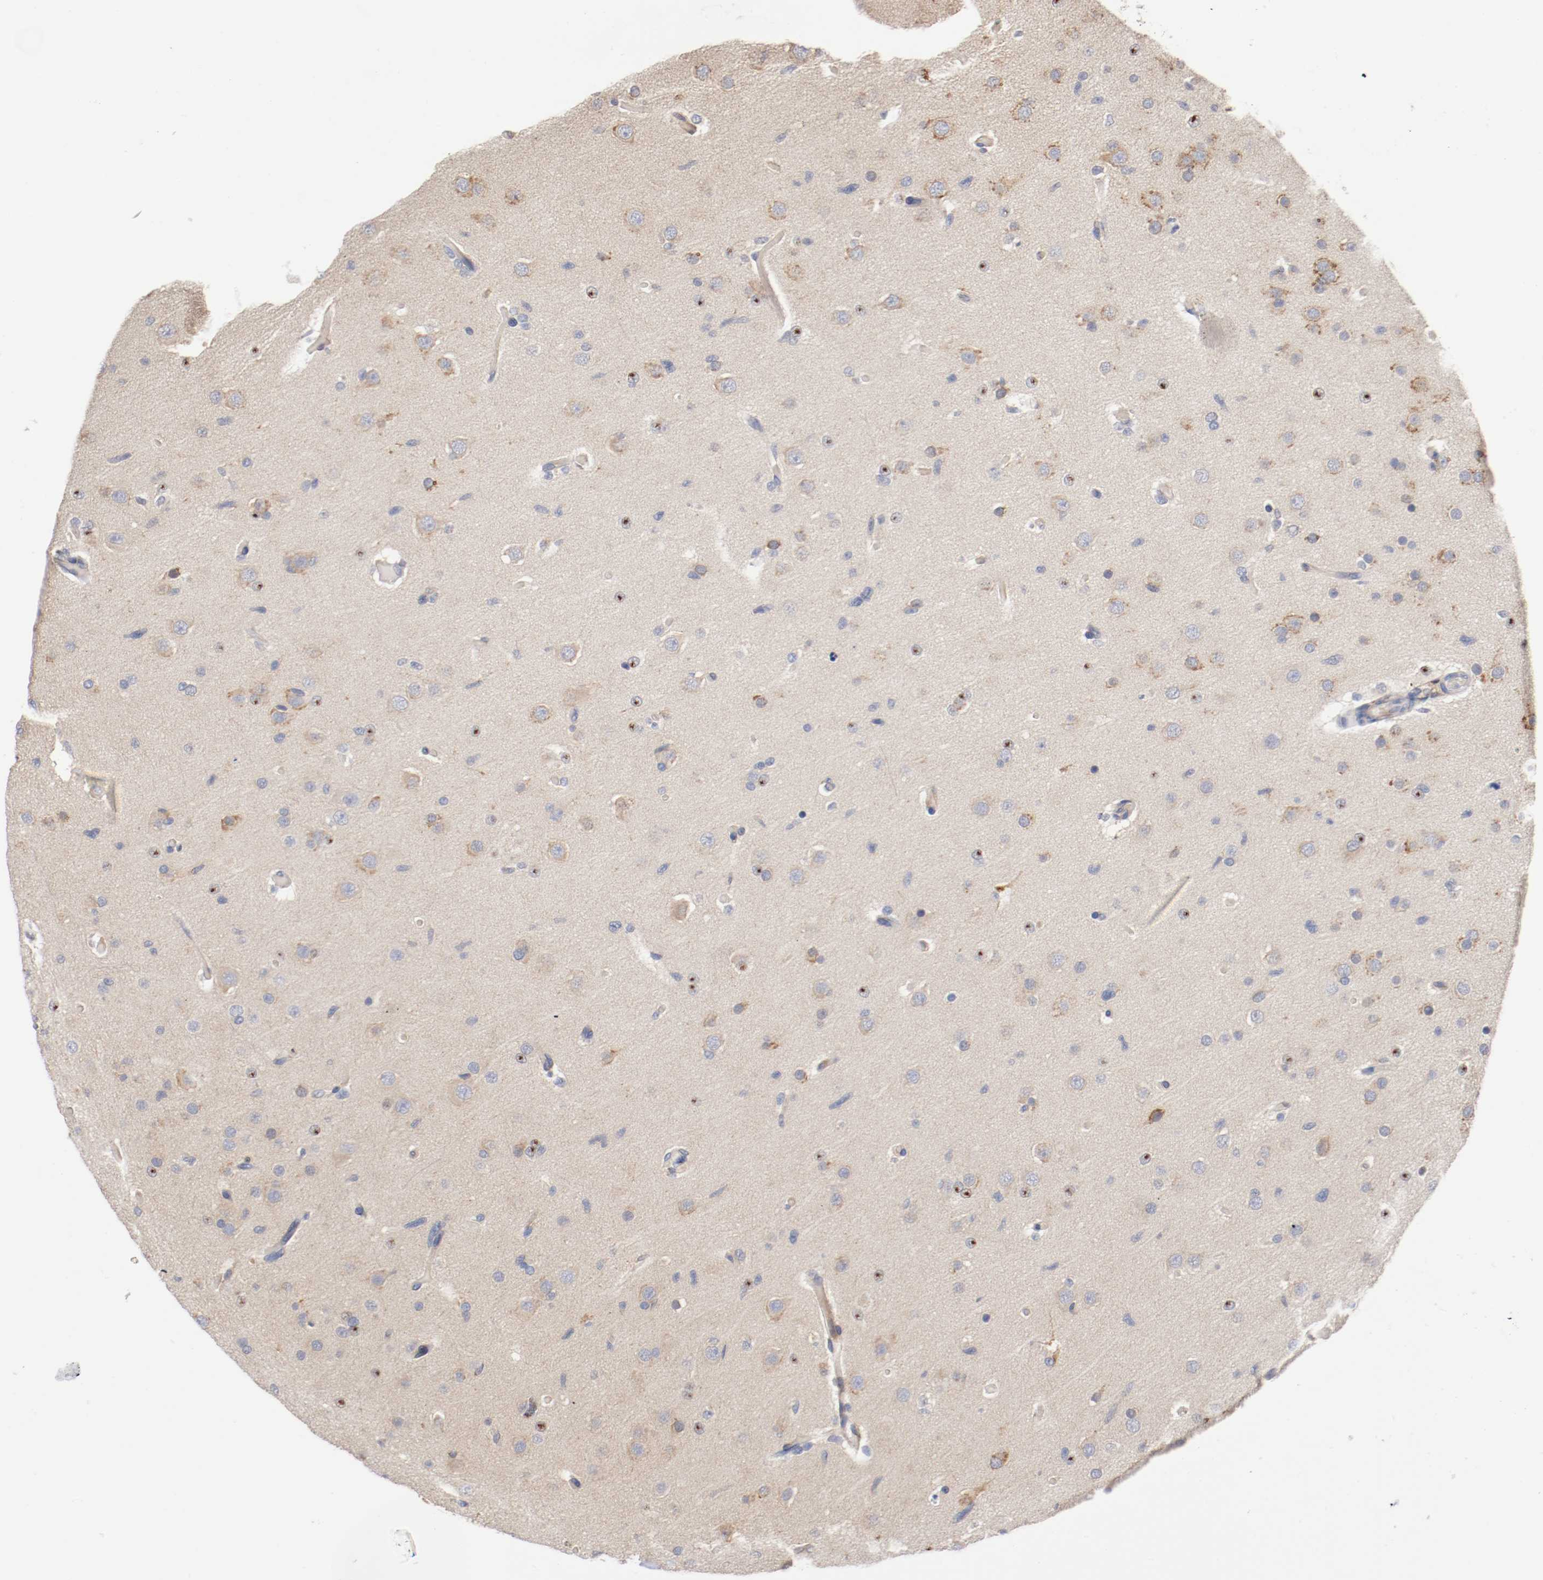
{"staining": {"intensity": "weak", "quantity": ">75%", "location": "cytoplasmic/membranous"}, "tissue": "glioma", "cell_type": "Tumor cells", "image_type": "cancer", "snomed": [{"axis": "morphology", "description": "Glioma, malignant, High grade"}, {"axis": "topography", "description": "Brain"}], "caption": "Immunohistochemistry (DAB (3,3'-diaminobenzidine)) staining of glioma displays weak cytoplasmic/membranous protein positivity in approximately >75% of tumor cells.", "gene": "TNFSF13", "patient": {"sex": "male", "age": 33}}